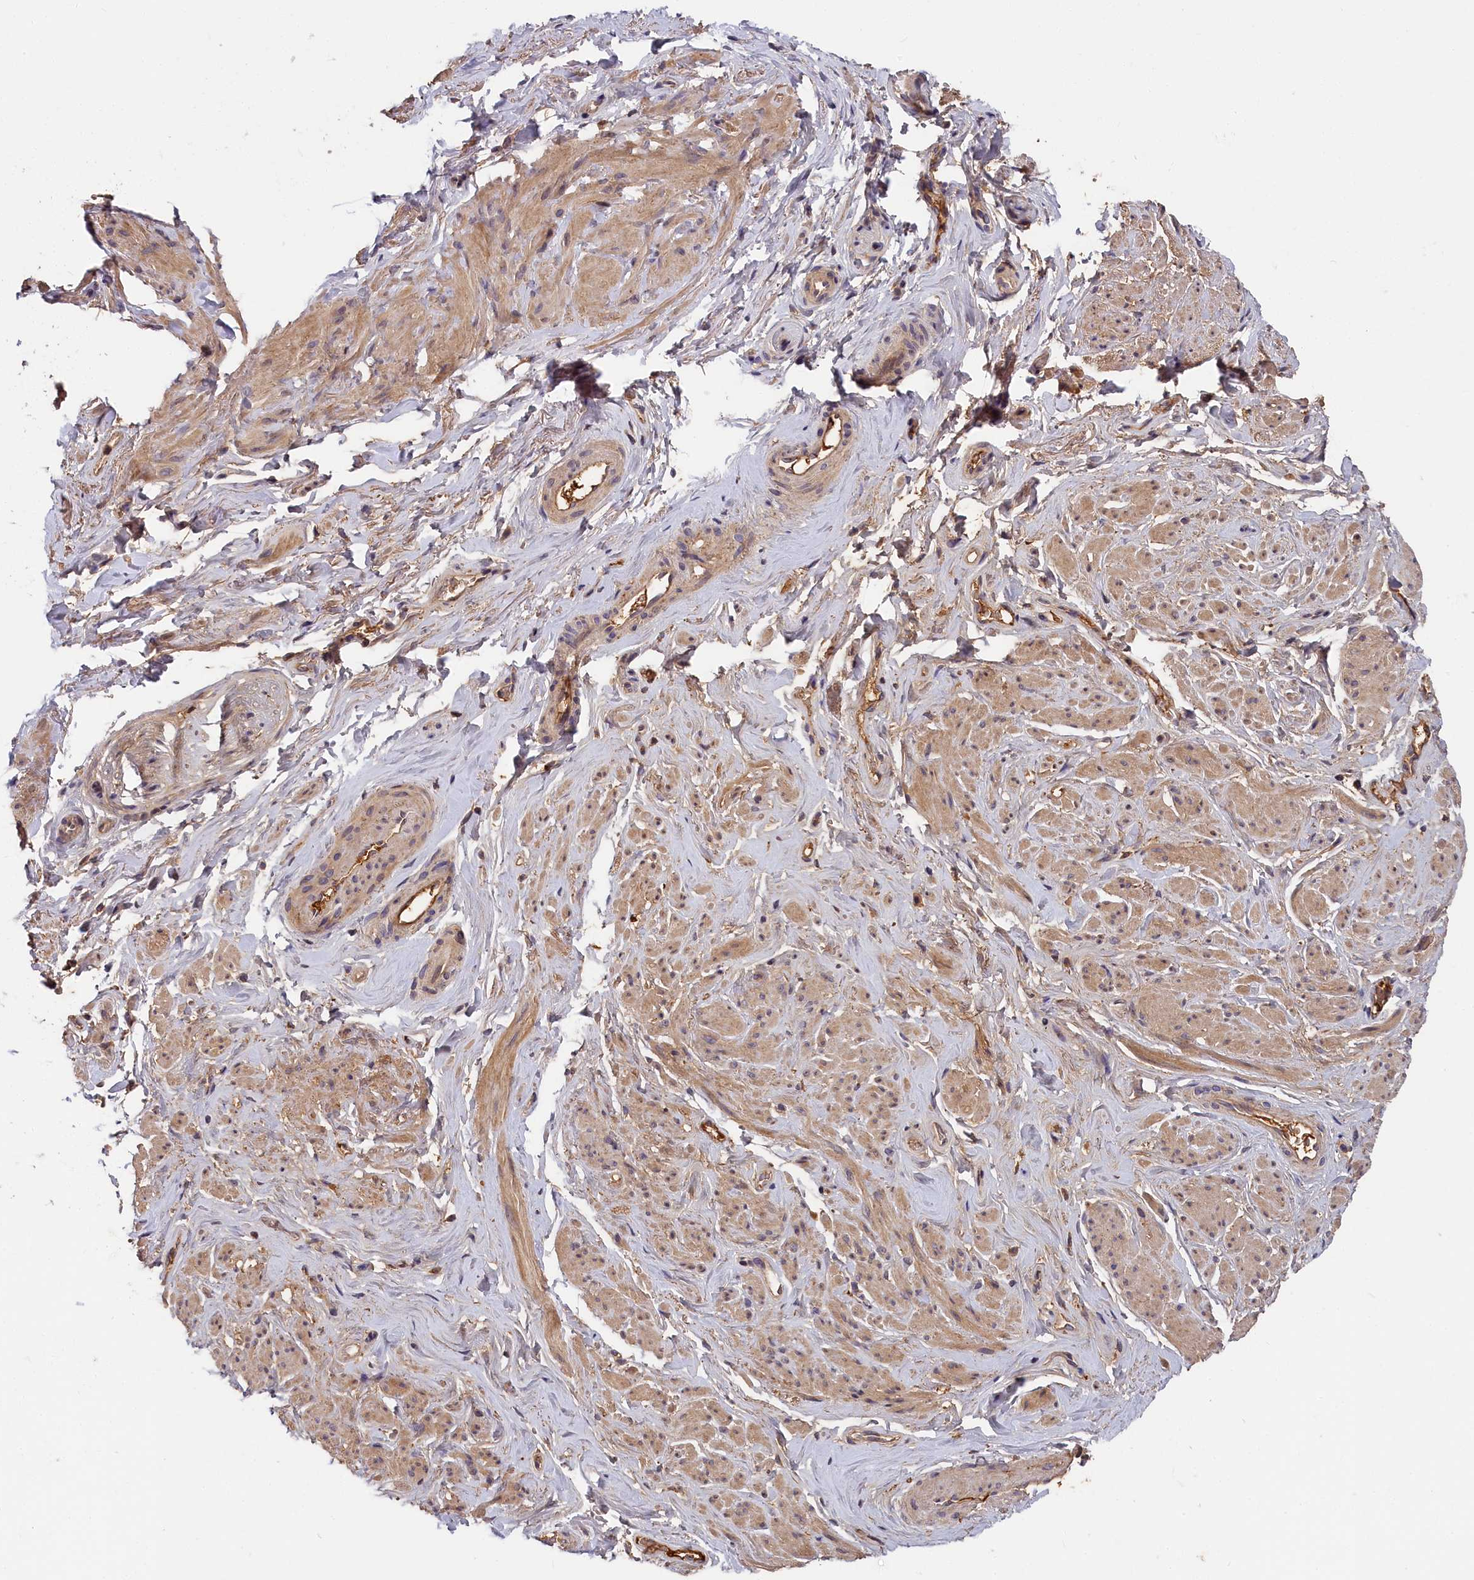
{"staining": {"intensity": "moderate", "quantity": ">75%", "location": "cytoplasmic/membranous"}, "tissue": "smooth muscle", "cell_type": "Smooth muscle cells", "image_type": "normal", "snomed": [{"axis": "morphology", "description": "Normal tissue, NOS"}, {"axis": "topography", "description": "Smooth muscle"}, {"axis": "topography", "description": "Peripheral nerve tissue"}], "caption": "Protein analysis of benign smooth muscle demonstrates moderate cytoplasmic/membranous staining in approximately >75% of smooth muscle cells. The protein is stained brown, and the nuclei are stained in blue (DAB IHC with brightfield microscopy, high magnification).", "gene": "ITIH1", "patient": {"sex": "male", "age": 69}}